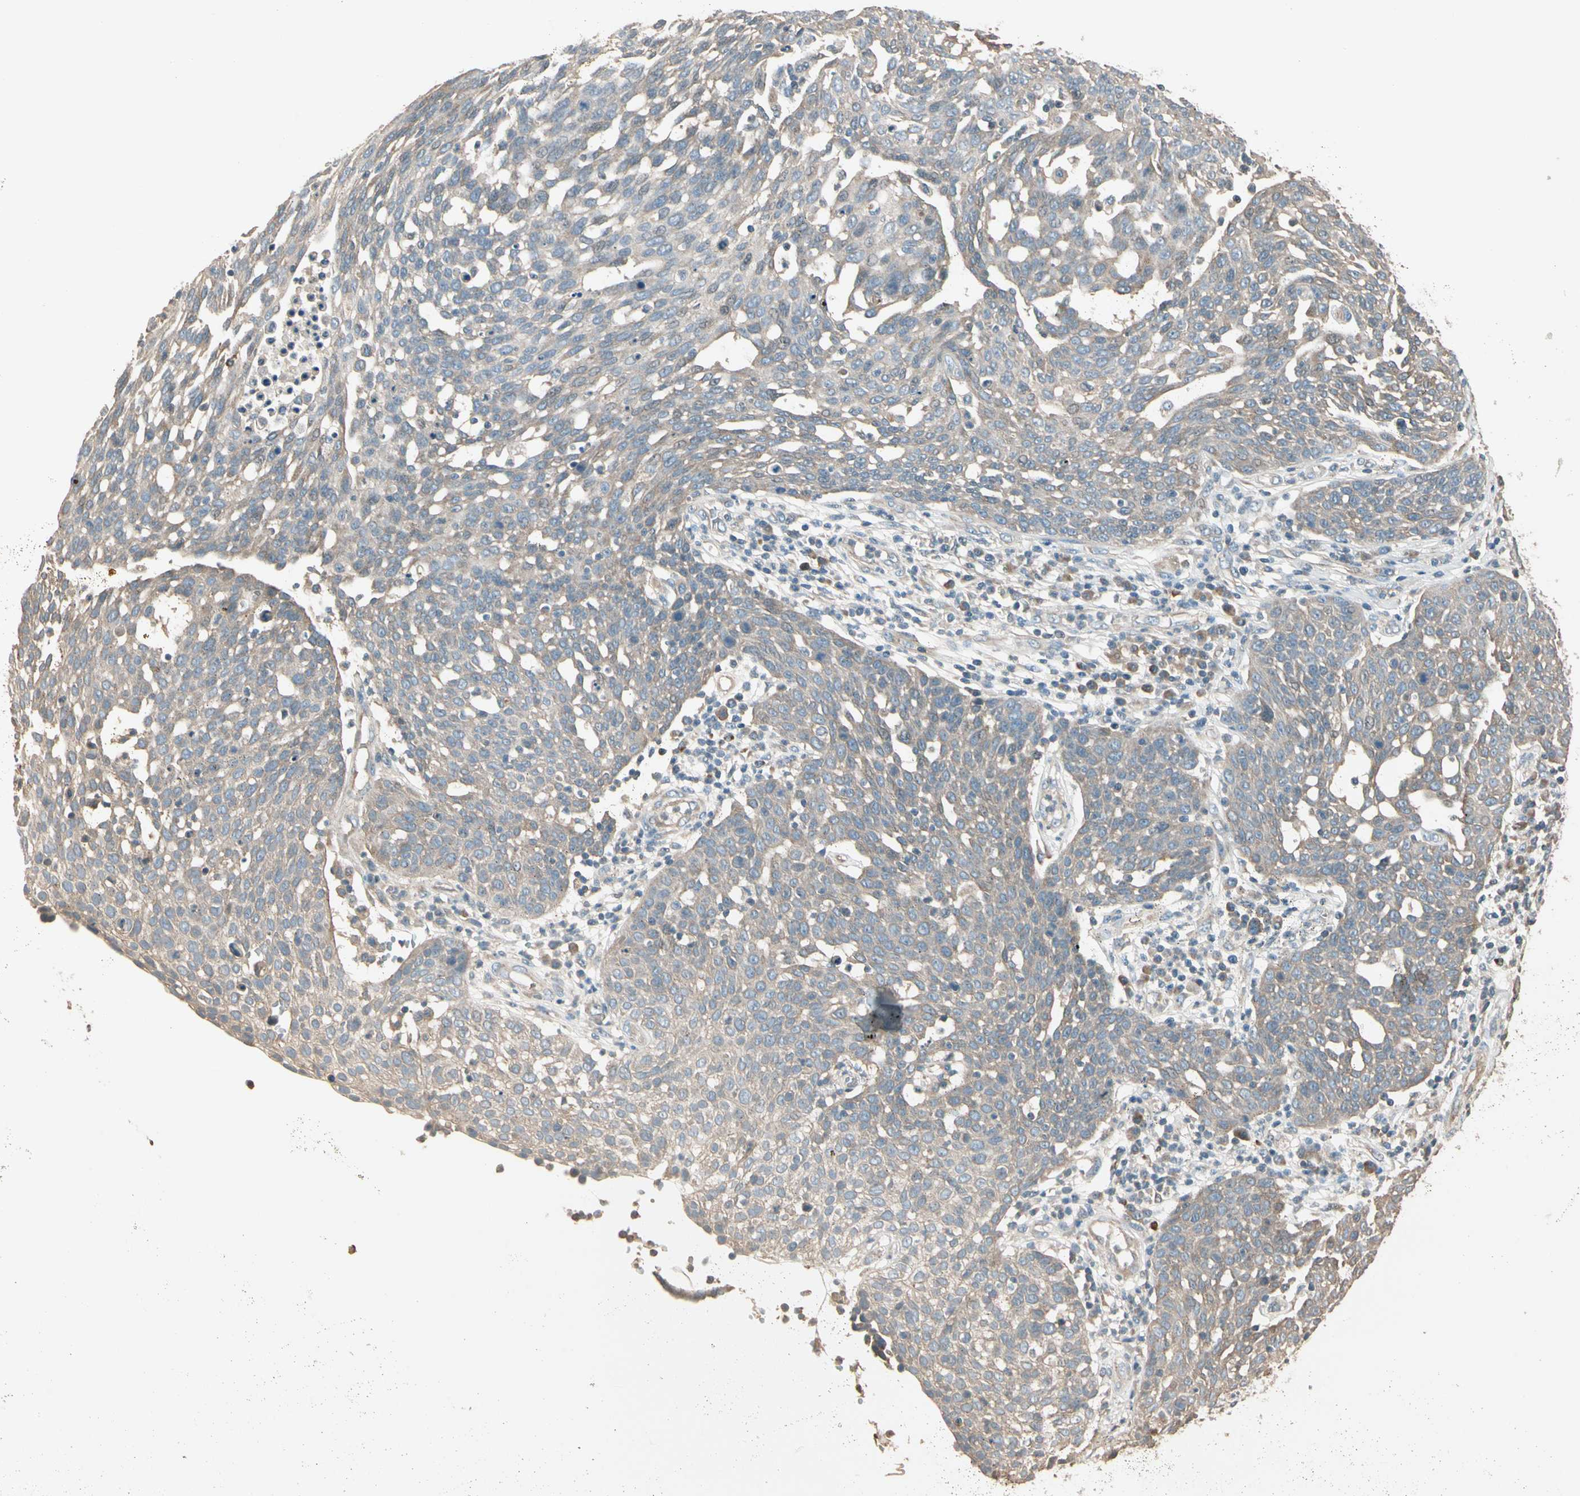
{"staining": {"intensity": "weak", "quantity": ">75%", "location": "cytoplasmic/membranous"}, "tissue": "cervical cancer", "cell_type": "Tumor cells", "image_type": "cancer", "snomed": [{"axis": "morphology", "description": "Squamous cell carcinoma, NOS"}, {"axis": "topography", "description": "Cervix"}], "caption": "Protein expression analysis of human squamous cell carcinoma (cervical) reveals weak cytoplasmic/membranous expression in approximately >75% of tumor cells. (Brightfield microscopy of DAB IHC at high magnification).", "gene": "TNFRSF21", "patient": {"sex": "female", "age": 34}}